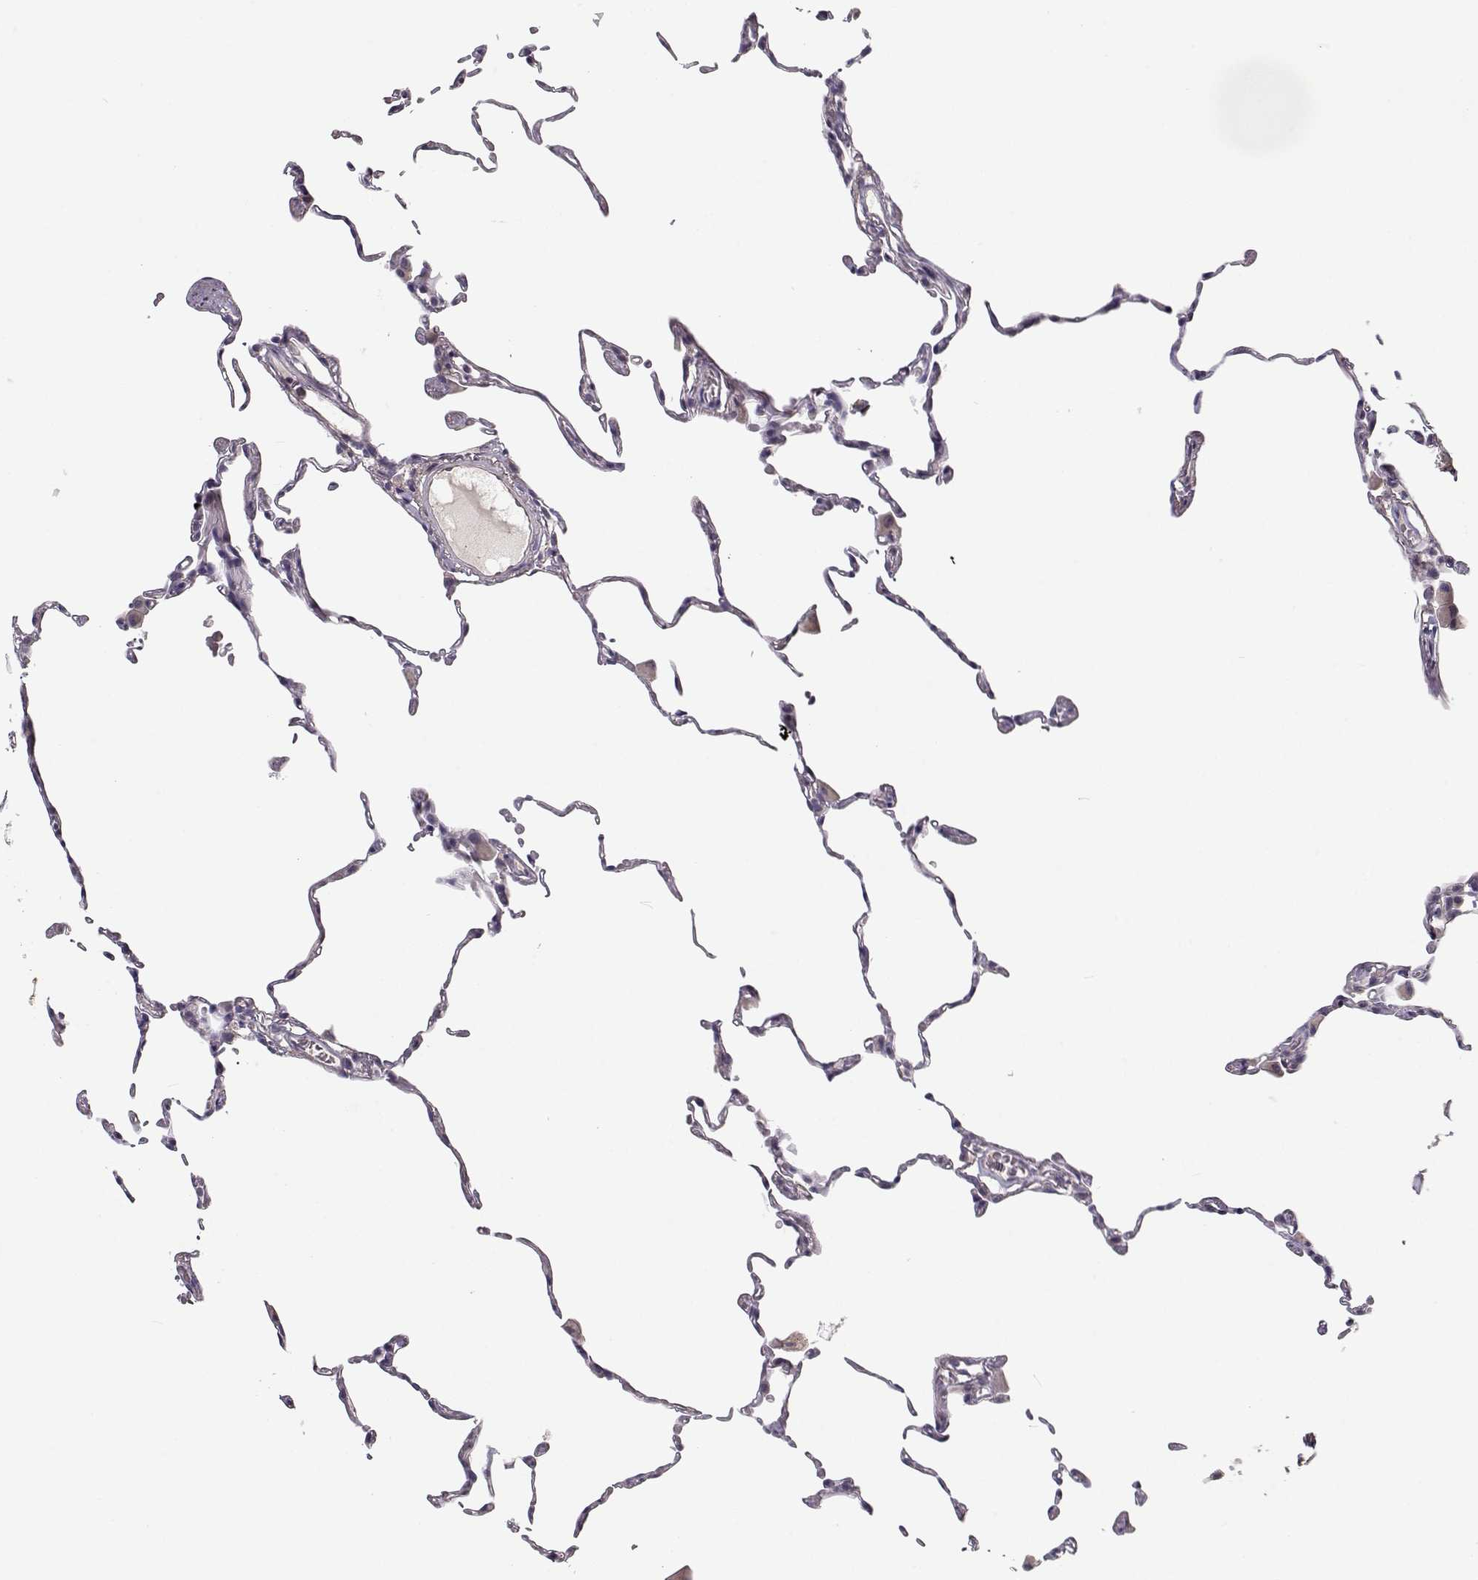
{"staining": {"intensity": "negative", "quantity": "none", "location": "none"}, "tissue": "lung", "cell_type": "Alveolar cells", "image_type": "normal", "snomed": [{"axis": "morphology", "description": "Normal tissue, NOS"}, {"axis": "topography", "description": "Lung"}], "caption": "Alveolar cells show no significant protein positivity in unremarkable lung.", "gene": "TMEM145", "patient": {"sex": "female", "age": 57}}